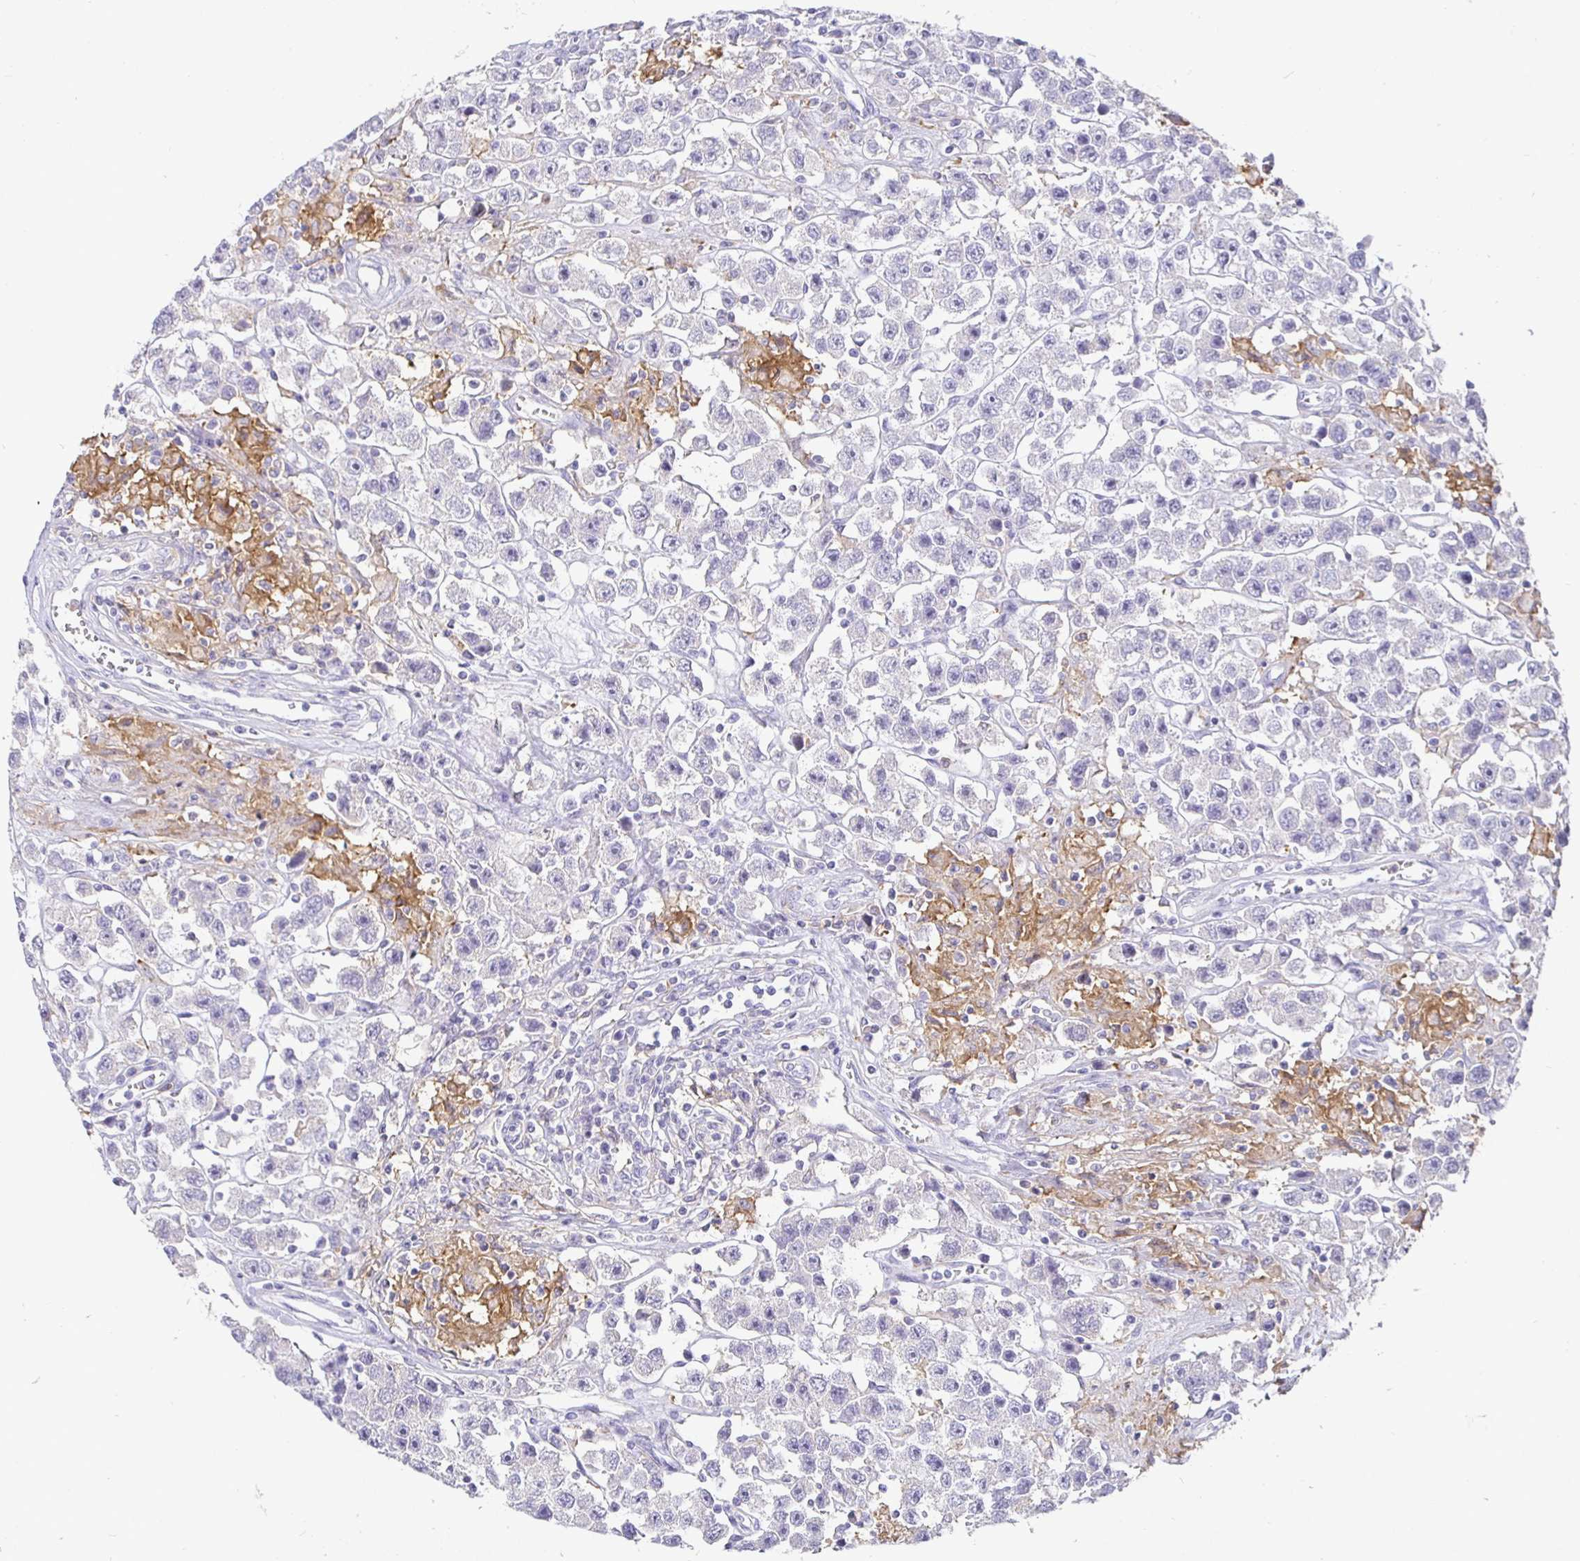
{"staining": {"intensity": "negative", "quantity": "none", "location": "none"}, "tissue": "testis cancer", "cell_type": "Tumor cells", "image_type": "cancer", "snomed": [{"axis": "morphology", "description": "Seminoma, NOS"}, {"axis": "topography", "description": "Testis"}], "caption": "DAB immunohistochemical staining of testis cancer reveals no significant staining in tumor cells.", "gene": "SIRPA", "patient": {"sex": "male", "age": 45}}